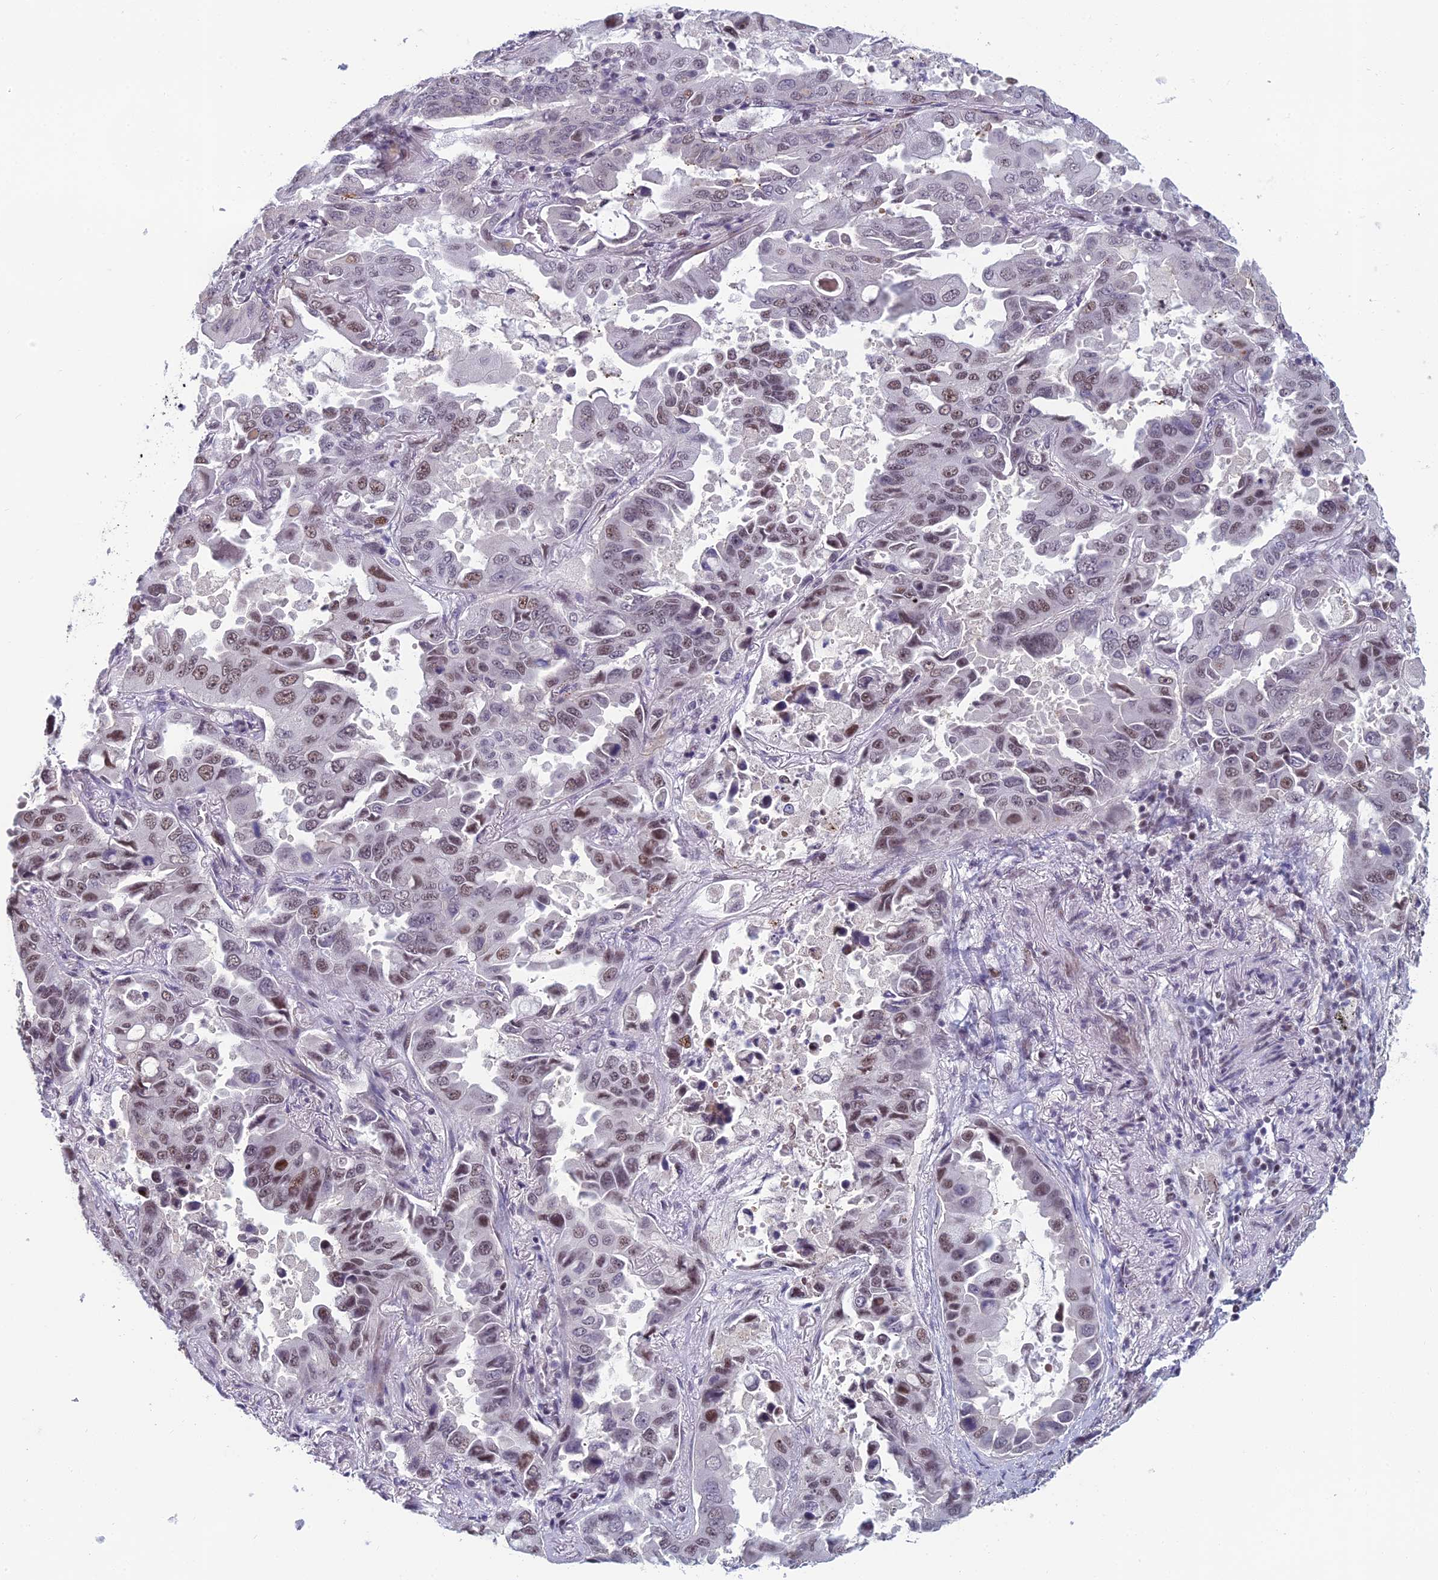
{"staining": {"intensity": "moderate", "quantity": "25%-75%", "location": "nuclear"}, "tissue": "lung cancer", "cell_type": "Tumor cells", "image_type": "cancer", "snomed": [{"axis": "morphology", "description": "Adenocarcinoma, NOS"}, {"axis": "topography", "description": "Lung"}], "caption": "Immunohistochemical staining of human adenocarcinoma (lung) exhibits moderate nuclear protein positivity in about 25%-75% of tumor cells.", "gene": "RGS17", "patient": {"sex": "male", "age": 64}}